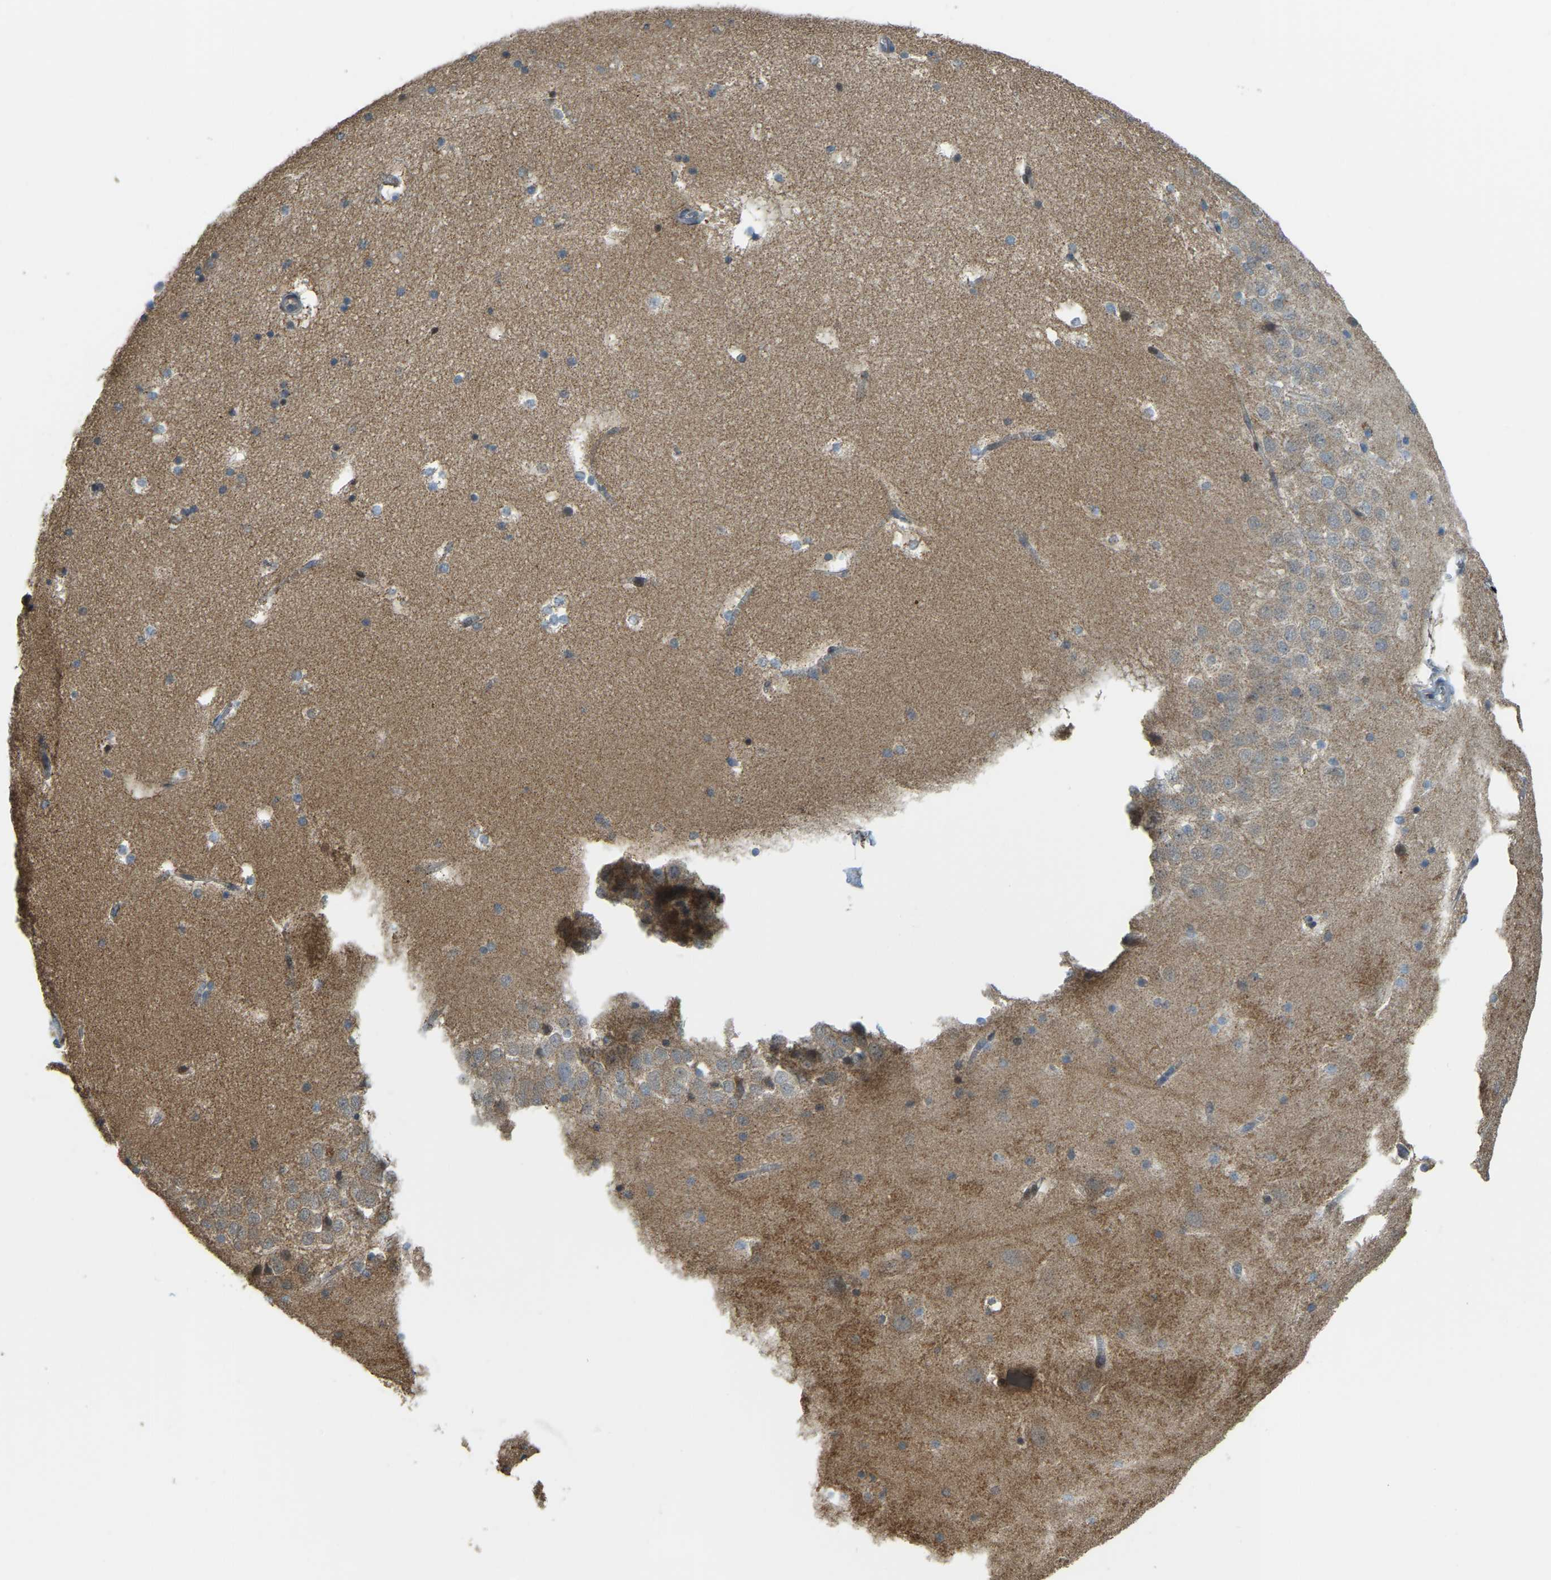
{"staining": {"intensity": "weak", "quantity": "25%-75%", "location": "cytoplasmic/membranous"}, "tissue": "hippocampus", "cell_type": "Glial cells", "image_type": "normal", "snomed": [{"axis": "morphology", "description": "Normal tissue, NOS"}, {"axis": "topography", "description": "Hippocampus"}], "caption": "A low amount of weak cytoplasmic/membranous expression is seen in about 25%-75% of glial cells in unremarkable hippocampus.", "gene": "PSMD7", "patient": {"sex": "male", "age": 45}}